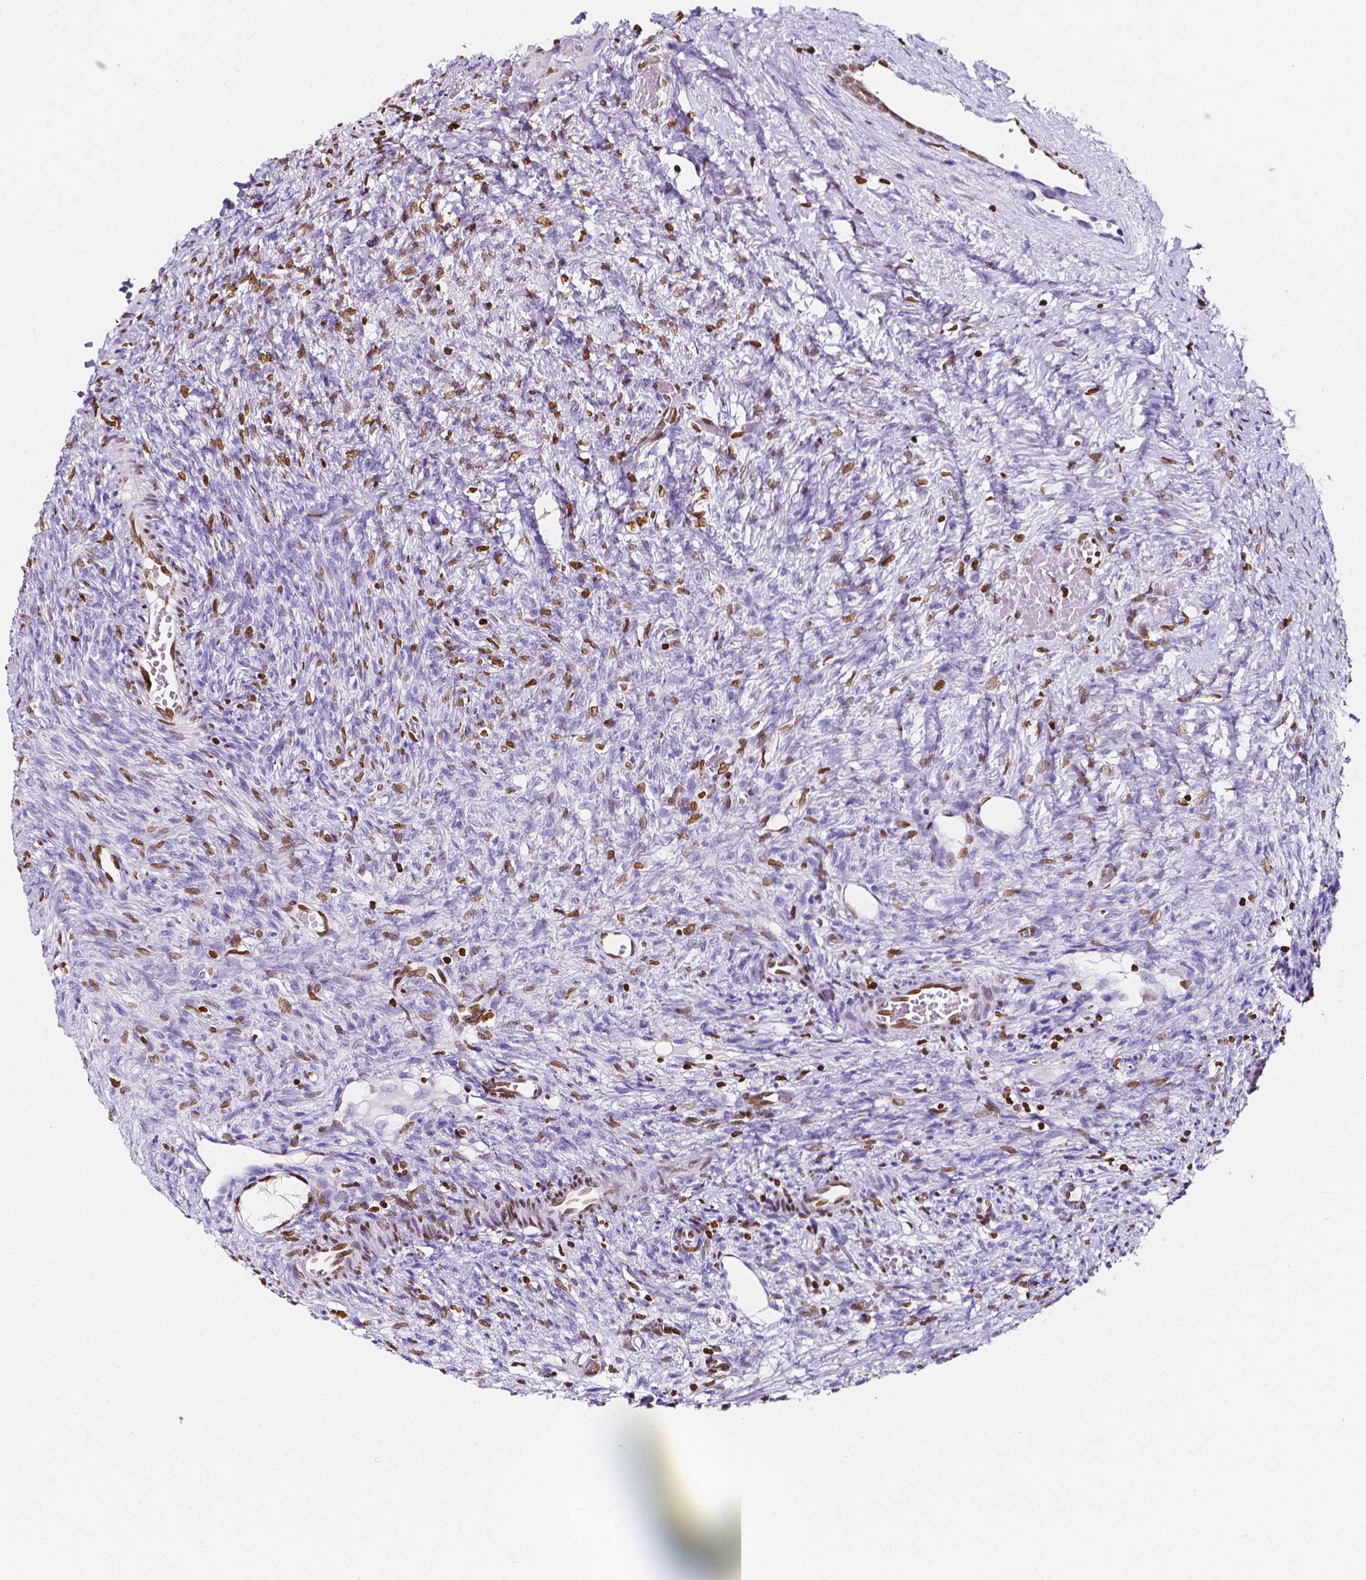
{"staining": {"intensity": "strong", "quantity": ">75%", "location": "nuclear"}, "tissue": "ovary", "cell_type": "Follicle cells", "image_type": "normal", "snomed": [{"axis": "morphology", "description": "Normal tissue, NOS"}, {"axis": "topography", "description": "Ovary"}], "caption": "Strong nuclear expression is present in about >75% of follicle cells in normal ovary.", "gene": "CBY3", "patient": {"sex": "female", "age": 46}}